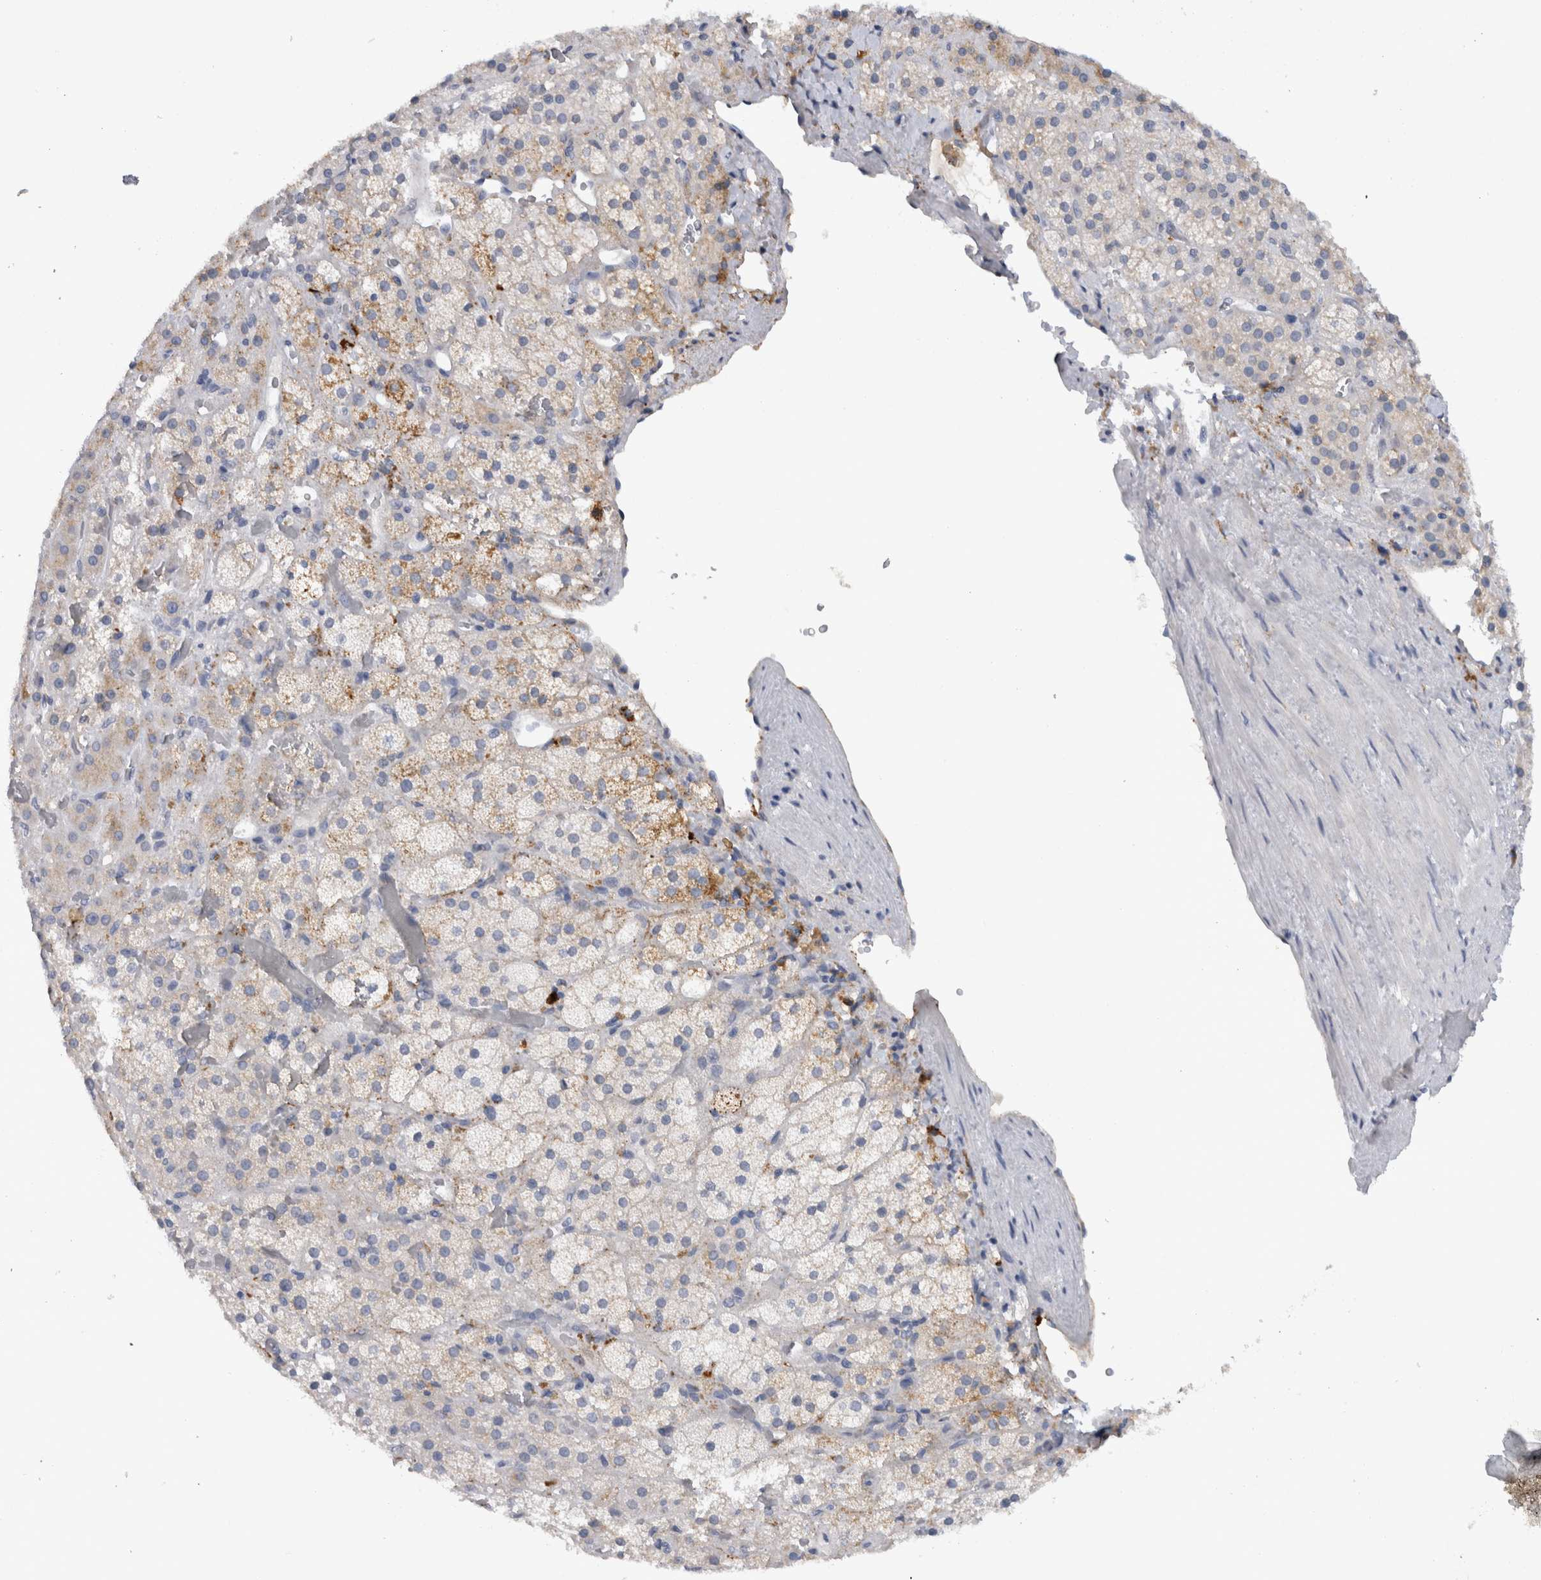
{"staining": {"intensity": "weak", "quantity": "<25%", "location": "cytoplasmic/membranous"}, "tissue": "adrenal gland", "cell_type": "Glandular cells", "image_type": "normal", "snomed": [{"axis": "morphology", "description": "Normal tissue, NOS"}, {"axis": "topography", "description": "Adrenal gland"}], "caption": "There is no significant positivity in glandular cells of adrenal gland. (DAB immunohistochemistry with hematoxylin counter stain).", "gene": "CD63", "patient": {"sex": "male", "age": 57}}